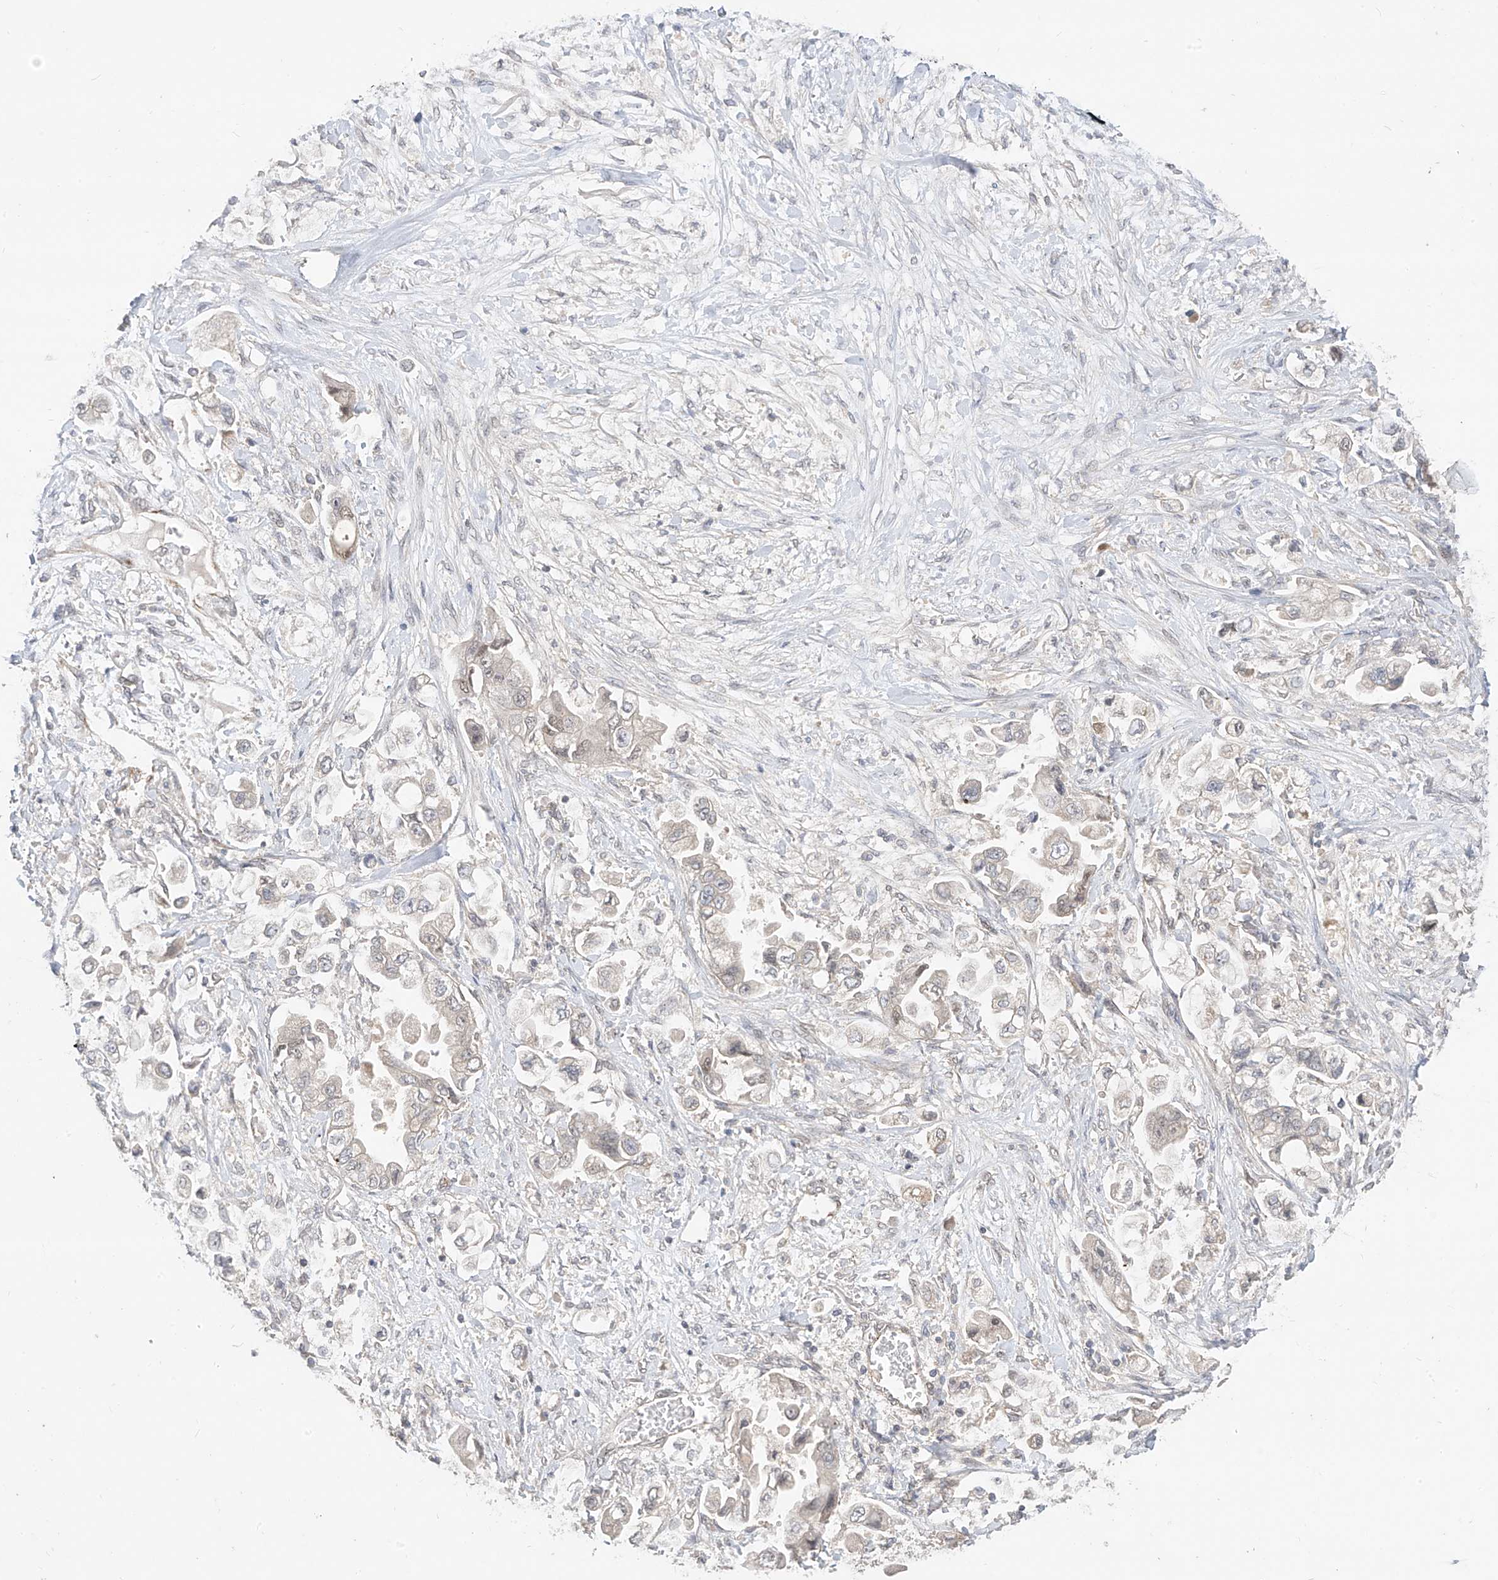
{"staining": {"intensity": "negative", "quantity": "none", "location": "none"}, "tissue": "stomach cancer", "cell_type": "Tumor cells", "image_type": "cancer", "snomed": [{"axis": "morphology", "description": "Adenocarcinoma, NOS"}, {"axis": "topography", "description": "Stomach"}], "caption": "High magnification brightfield microscopy of stomach cancer stained with DAB (brown) and counterstained with hematoxylin (blue): tumor cells show no significant expression.", "gene": "MRTFA", "patient": {"sex": "male", "age": 62}}